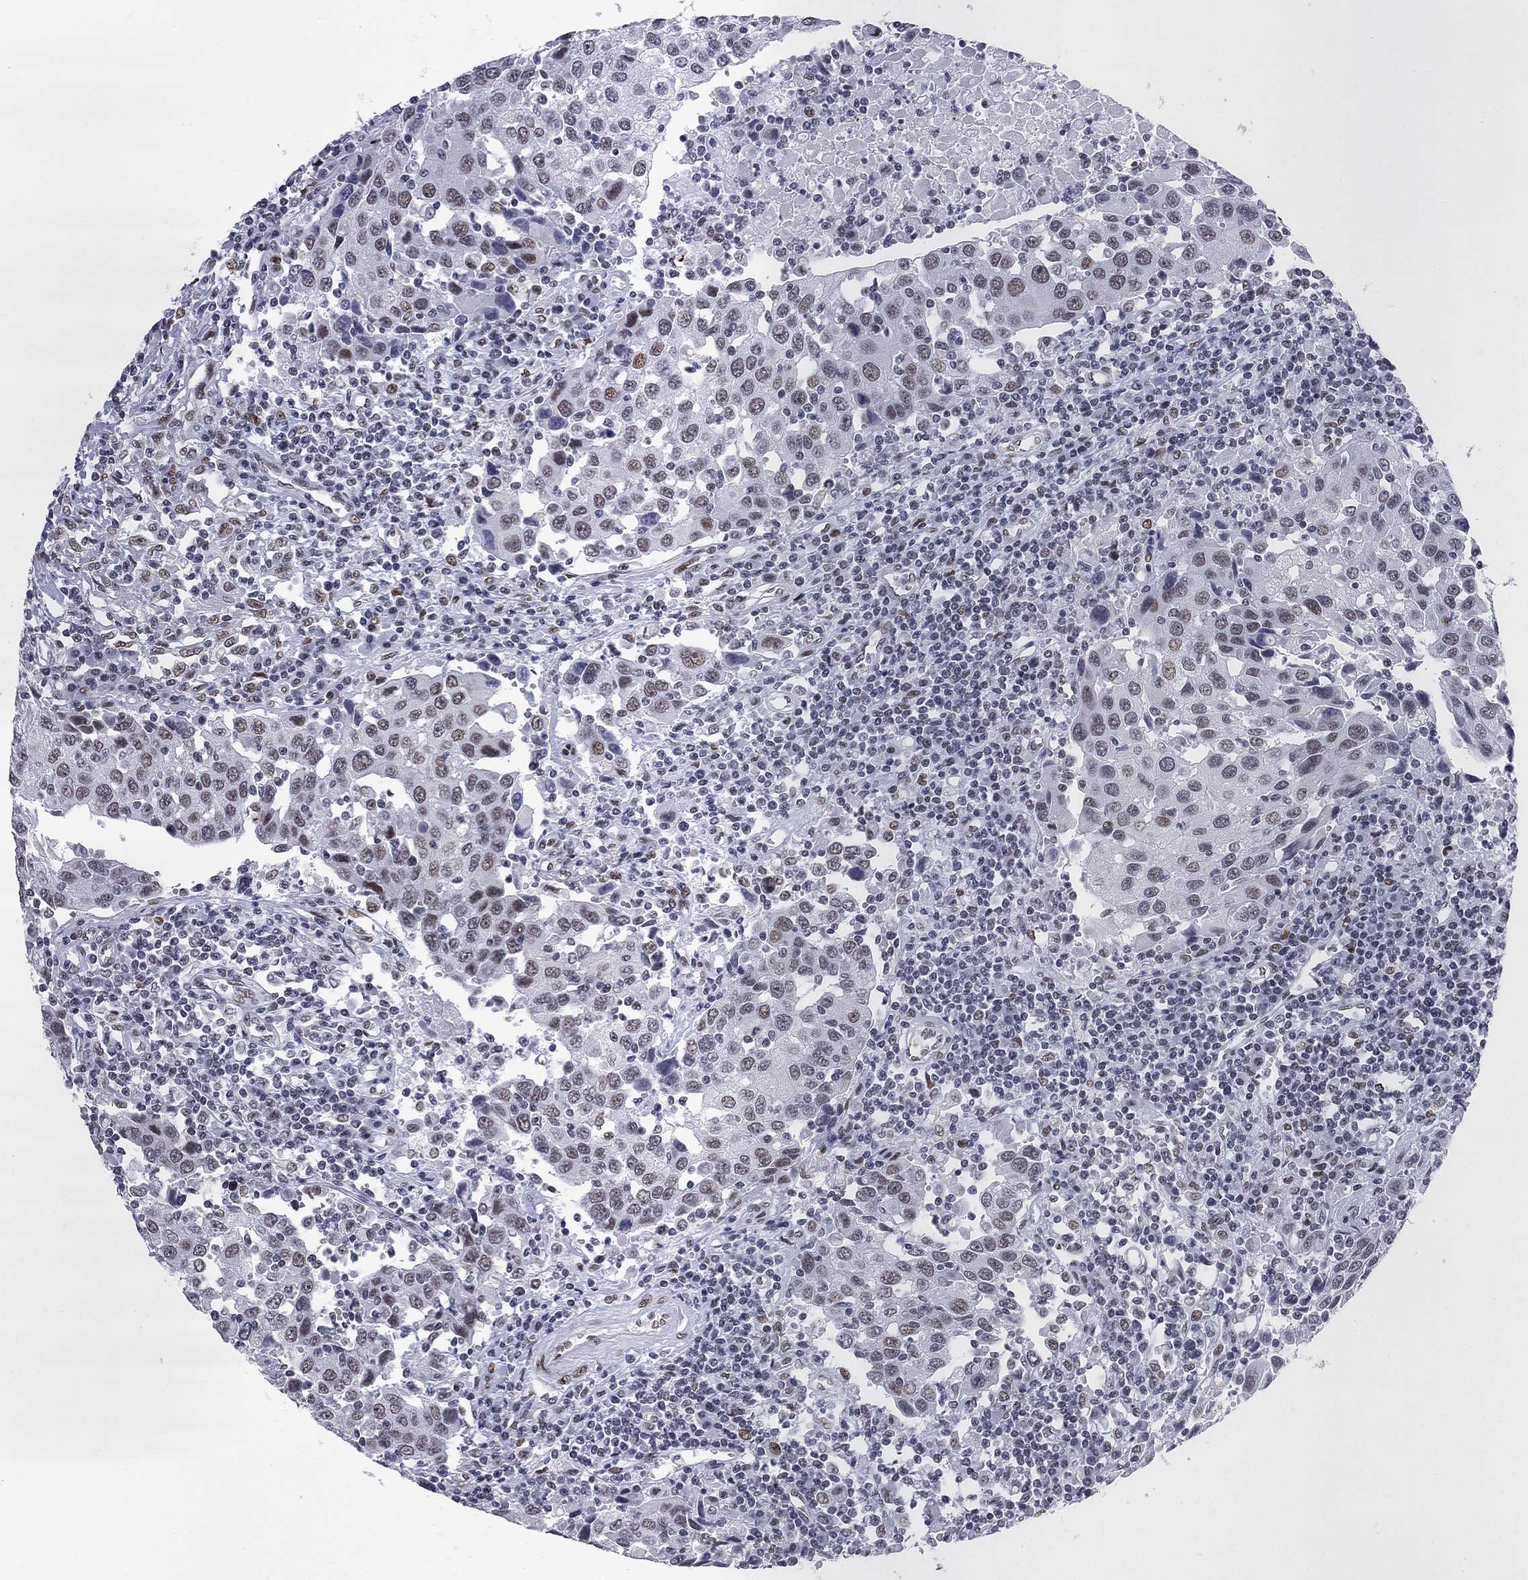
{"staining": {"intensity": "weak", "quantity": "25%-75%", "location": "nuclear"}, "tissue": "urothelial cancer", "cell_type": "Tumor cells", "image_type": "cancer", "snomed": [{"axis": "morphology", "description": "Urothelial carcinoma, High grade"}, {"axis": "topography", "description": "Urinary bladder"}], "caption": "IHC micrograph of human high-grade urothelial carcinoma stained for a protein (brown), which displays low levels of weak nuclear positivity in approximately 25%-75% of tumor cells.", "gene": "ZBTB47", "patient": {"sex": "female", "age": 85}}